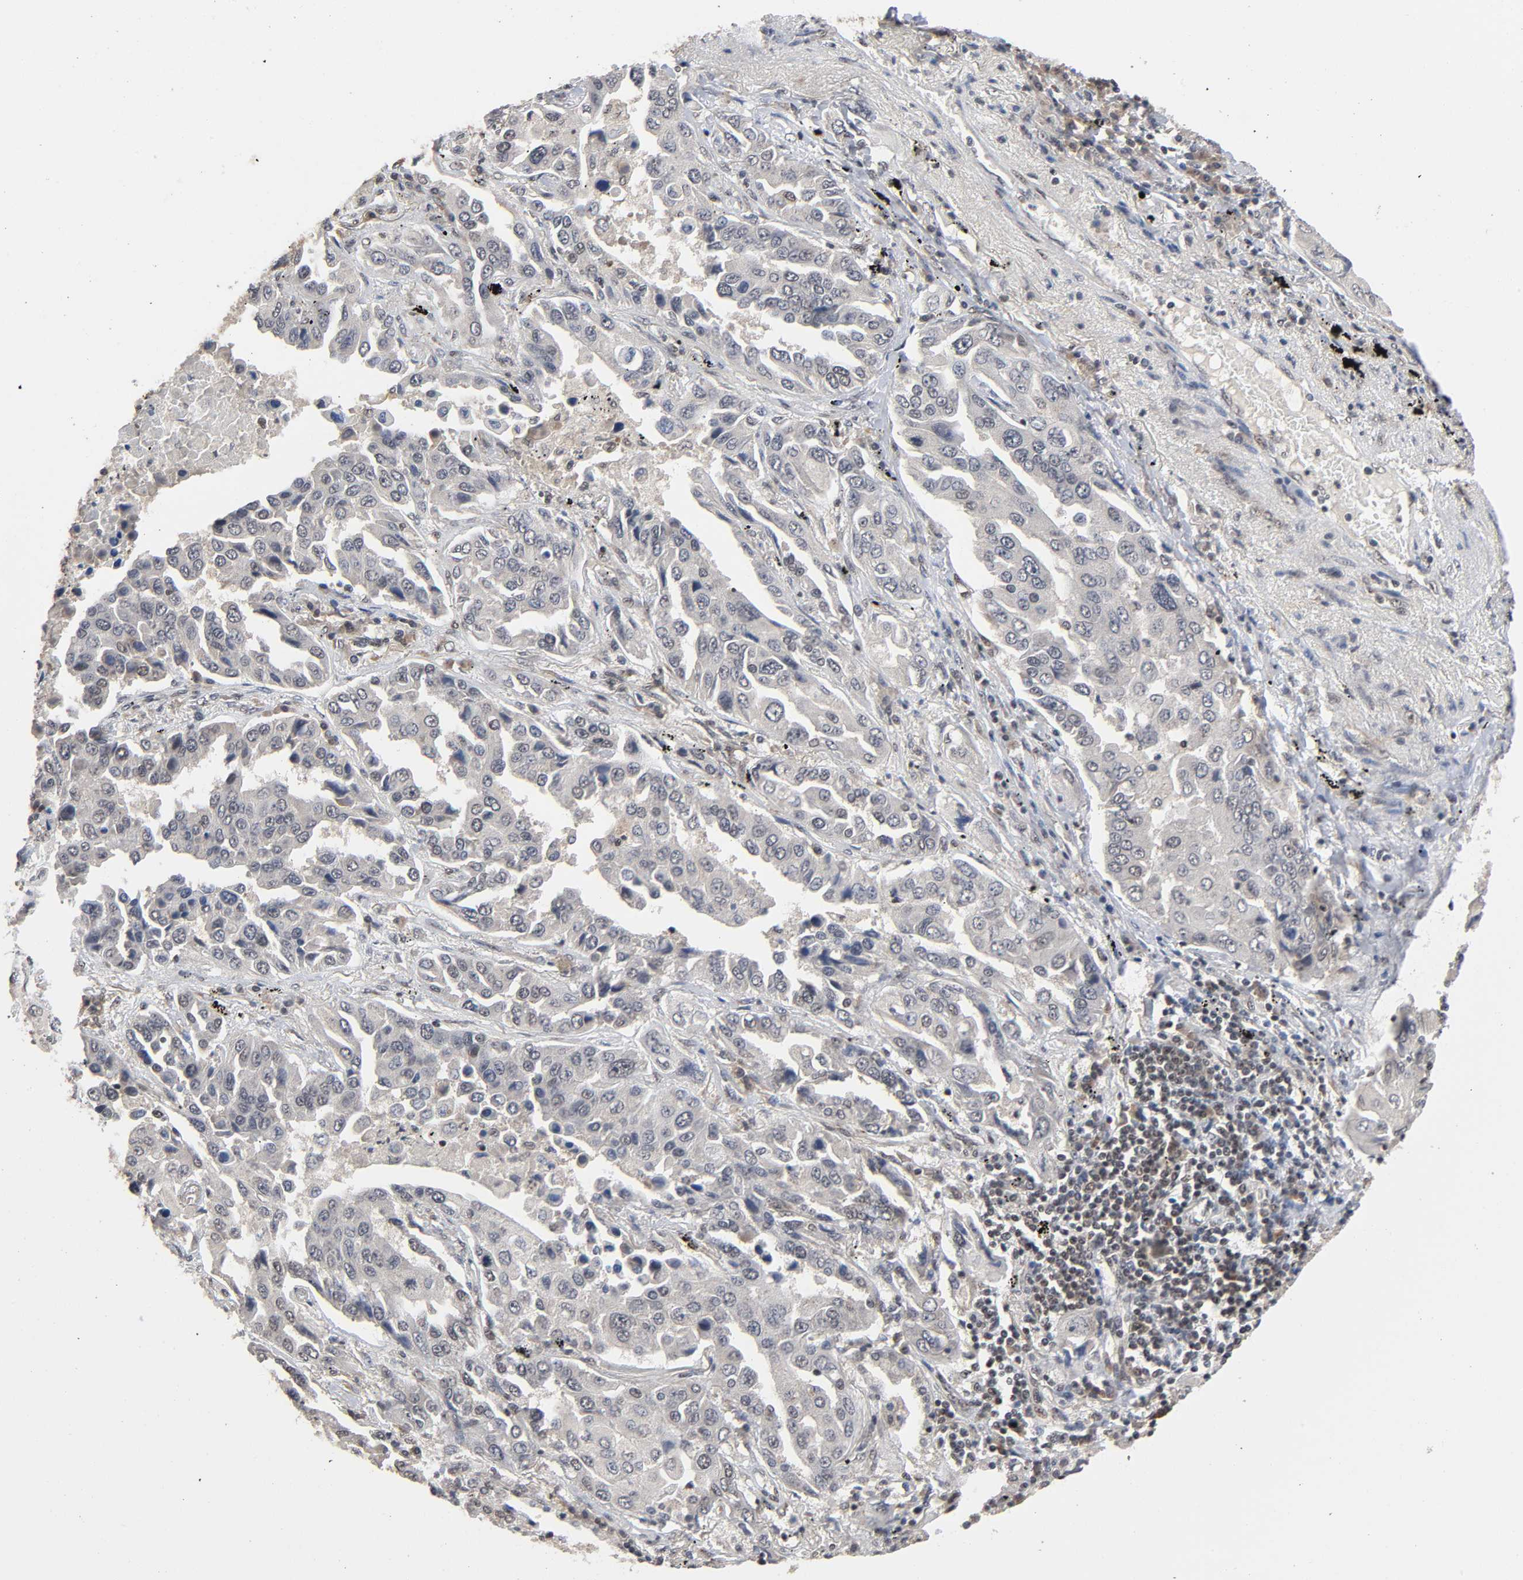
{"staining": {"intensity": "weak", "quantity": "25%-75%", "location": "cytoplasmic/membranous,nuclear"}, "tissue": "lung cancer", "cell_type": "Tumor cells", "image_type": "cancer", "snomed": [{"axis": "morphology", "description": "Adenocarcinoma, NOS"}, {"axis": "topography", "description": "Lung"}], "caption": "Lung adenocarcinoma stained for a protein (brown) exhibits weak cytoplasmic/membranous and nuclear positive positivity in about 25%-75% of tumor cells.", "gene": "ZNF384", "patient": {"sex": "female", "age": 65}}